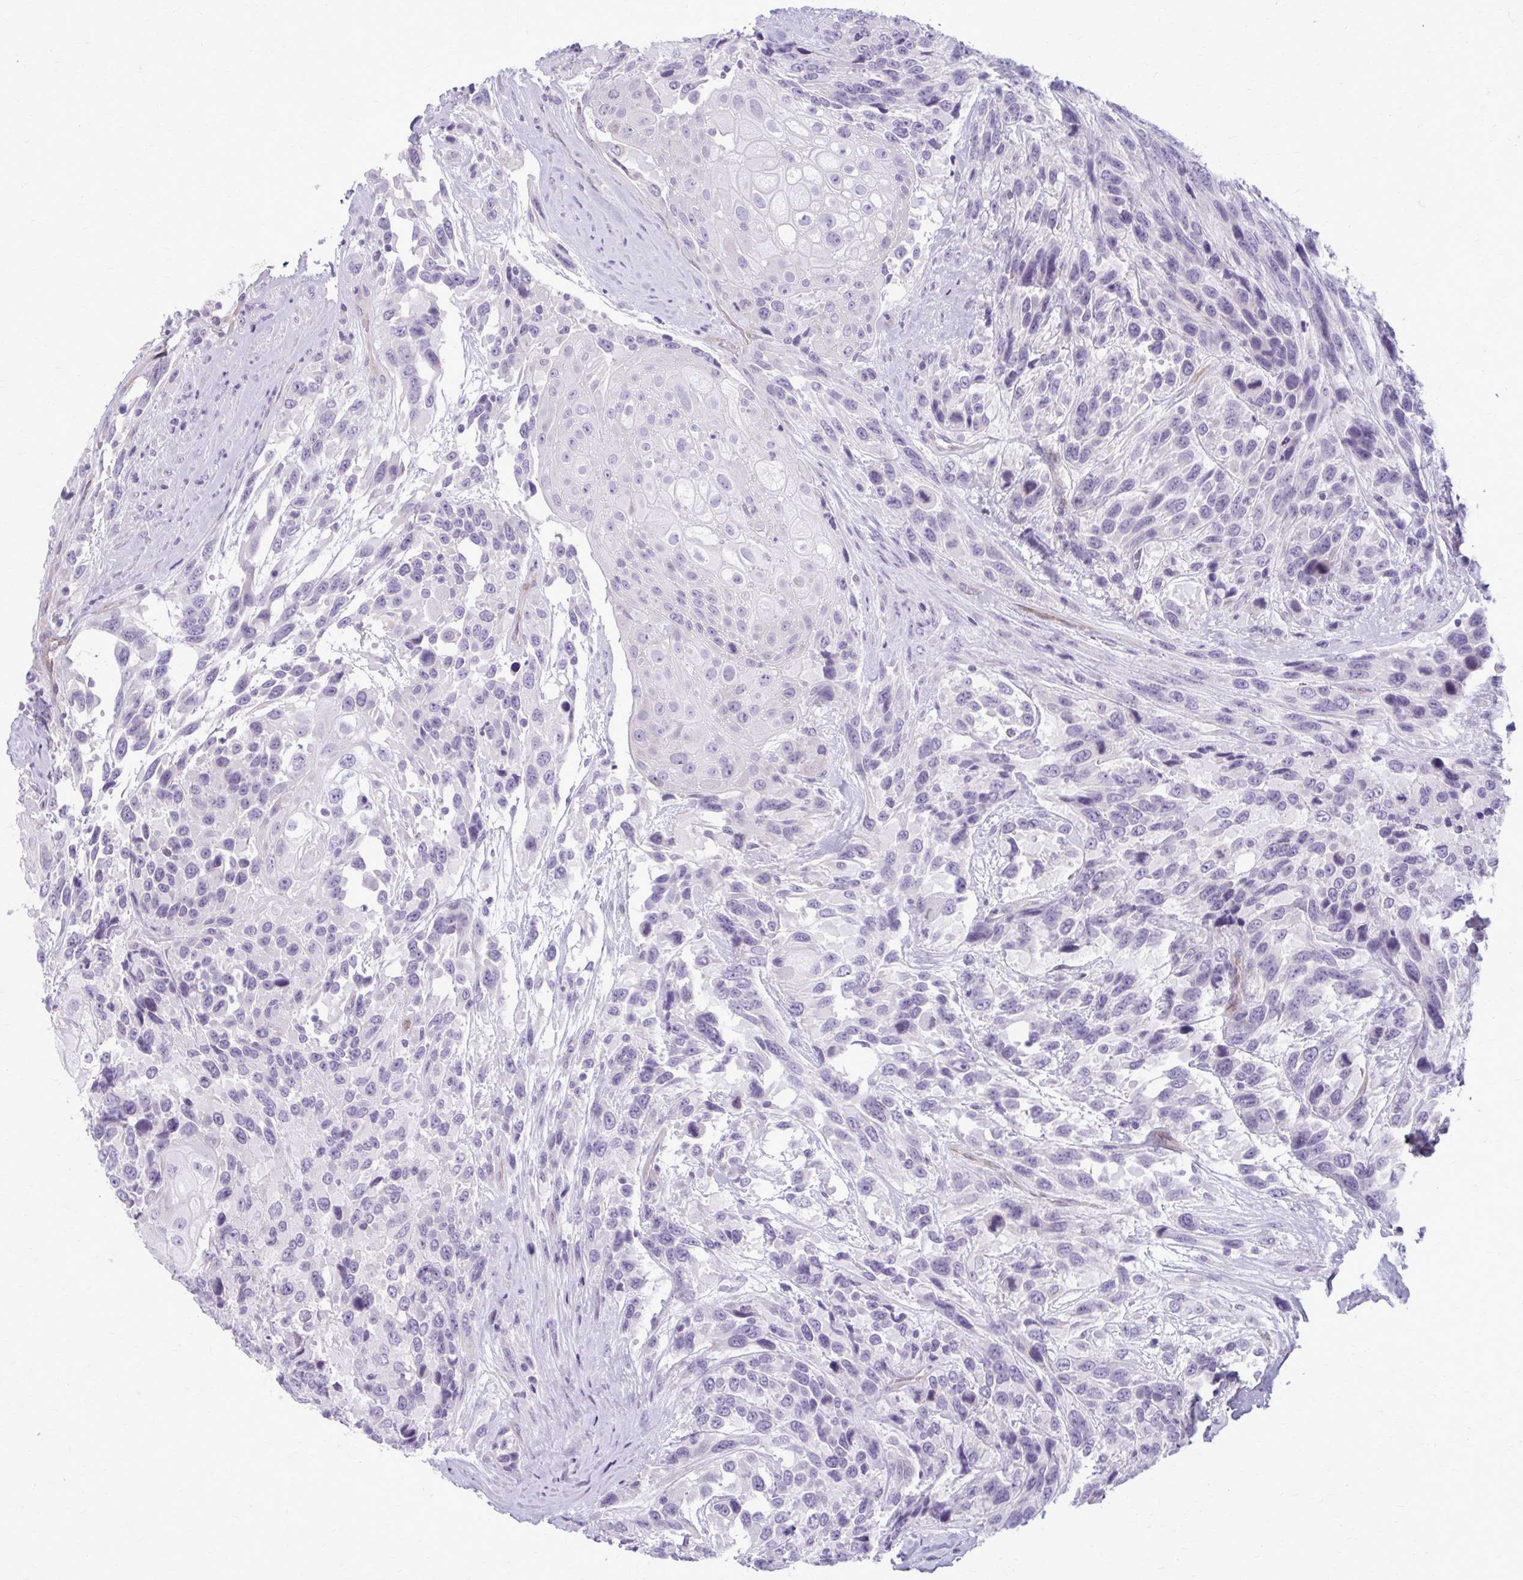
{"staining": {"intensity": "negative", "quantity": "none", "location": "none"}, "tissue": "urothelial cancer", "cell_type": "Tumor cells", "image_type": "cancer", "snomed": [{"axis": "morphology", "description": "Urothelial carcinoma, High grade"}, {"axis": "topography", "description": "Urinary bladder"}], "caption": "High-grade urothelial carcinoma was stained to show a protein in brown. There is no significant expression in tumor cells. The staining is performed using DAB brown chromogen with nuclei counter-stained in using hematoxylin.", "gene": "CASQ2", "patient": {"sex": "female", "age": 70}}